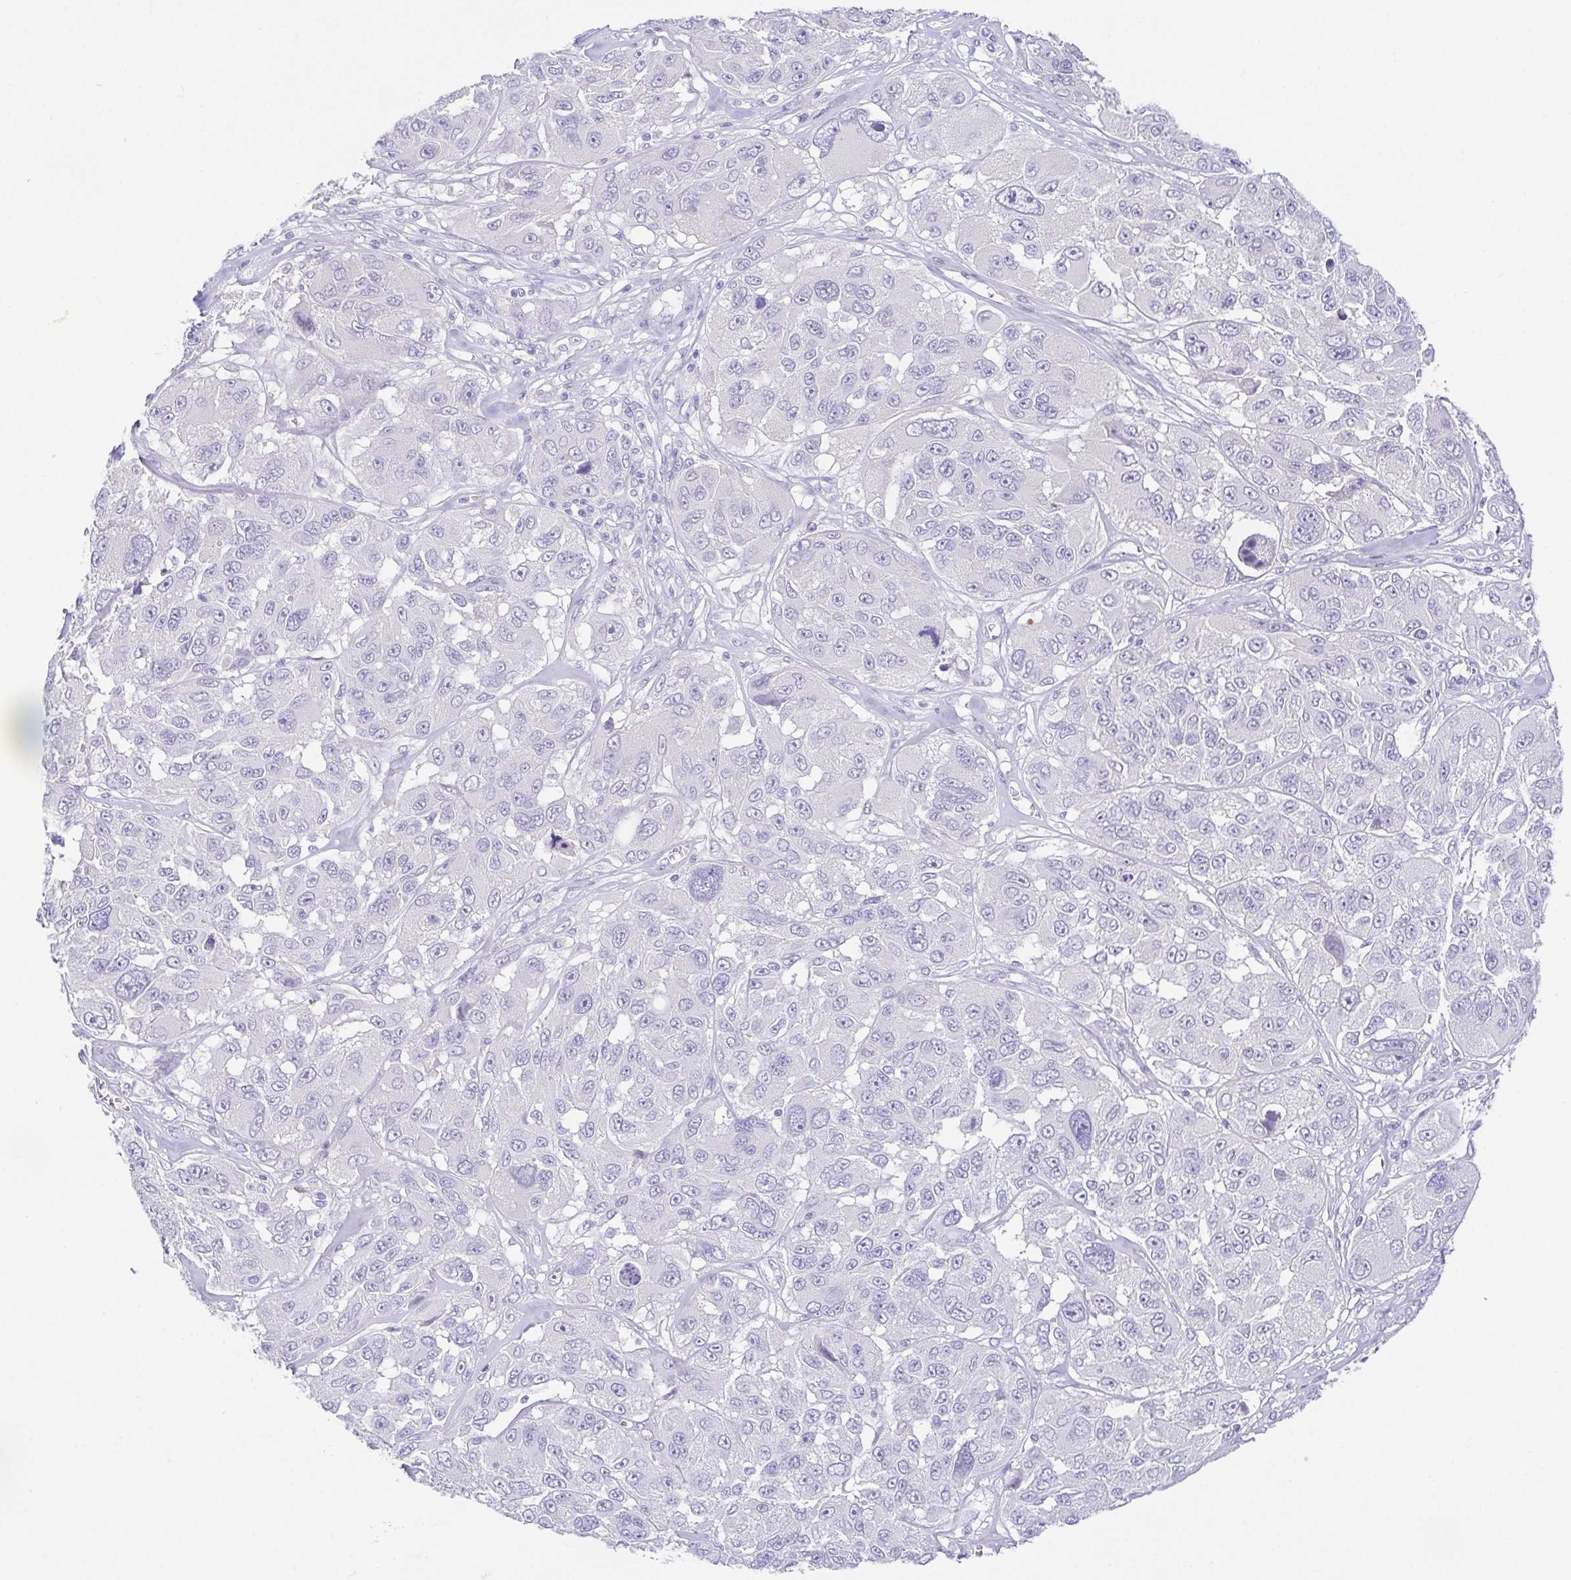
{"staining": {"intensity": "negative", "quantity": "none", "location": "none"}, "tissue": "melanoma", "cell_type": "Tumor cells", "image_type": "cancer", "snomed": [{"axis": "morphology", "description": "Malignant melanoma, NOS"}, {"axis": "topography", "description": "Skin"}], "caption": "Human malignant melanoma stained for a protein using IHC exhibits no positivity in tumor cells.", "gene": "HAPLN2", "patient": {"sex": "female", "age": 66}}